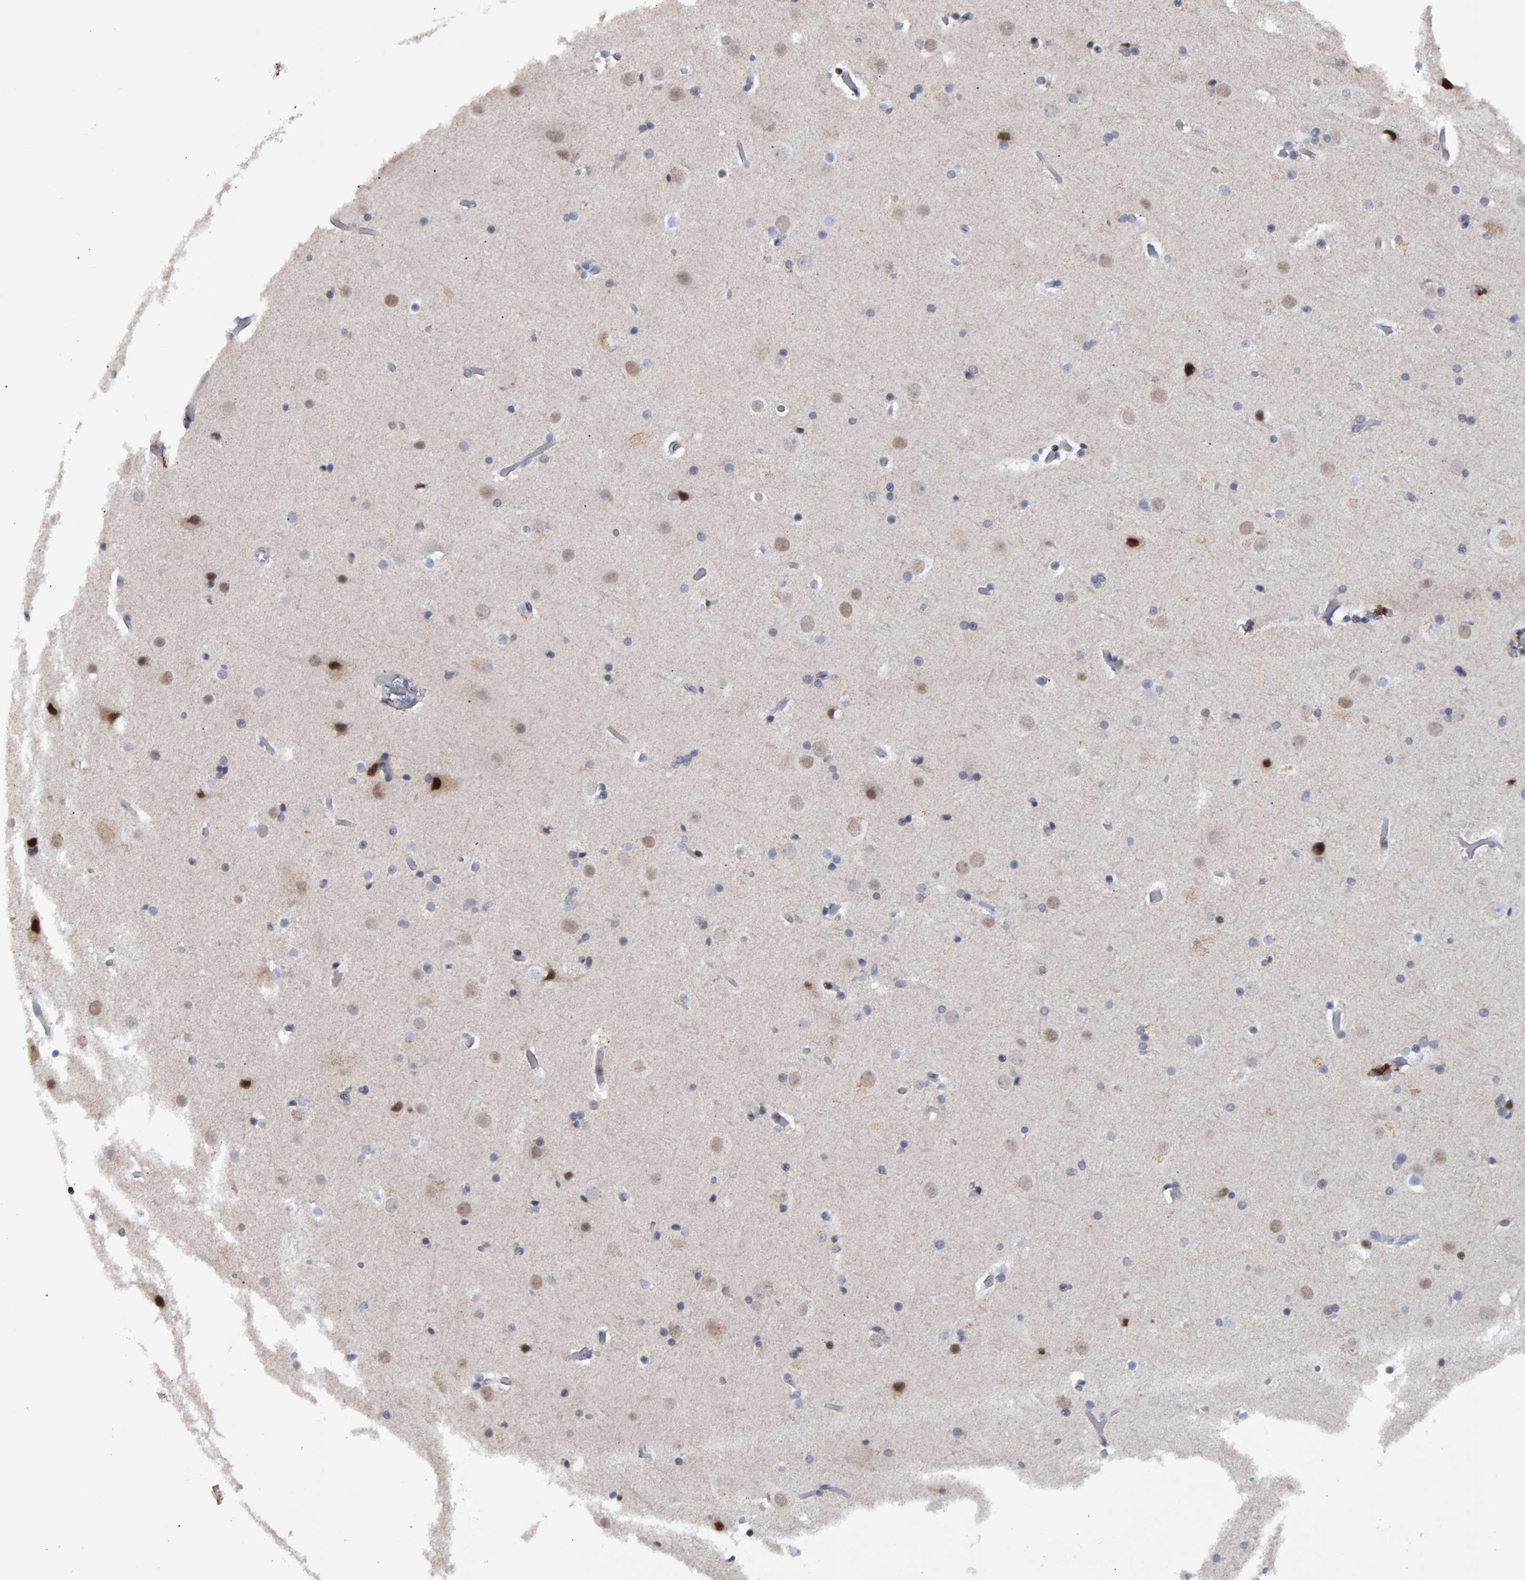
{"staining": {"intensity": "negative", "quantity": "none", "location": "none"}, "tissue": "cerebral cortex", "cell_type": "Endothelial cells", "image_type": "normal", "snomed": [{"axis": "morphology", "description": "Normal tissue, NOS"}, {"axis": "topography", "description": "Cerebral cortex"}], "caption": "This micrograph is of normal cerebral cortex stained with IHC to label a protein in brown with the nuclei are counter-stained blue. There is no expression in endothelial cells. (DAB (3,3'-diaminobenzidine) immunohistochemistry visualized using brightfield microscopy, high magnification).", "gene": "ESRP1", "patient": {"sex": "male", "age": 57}}